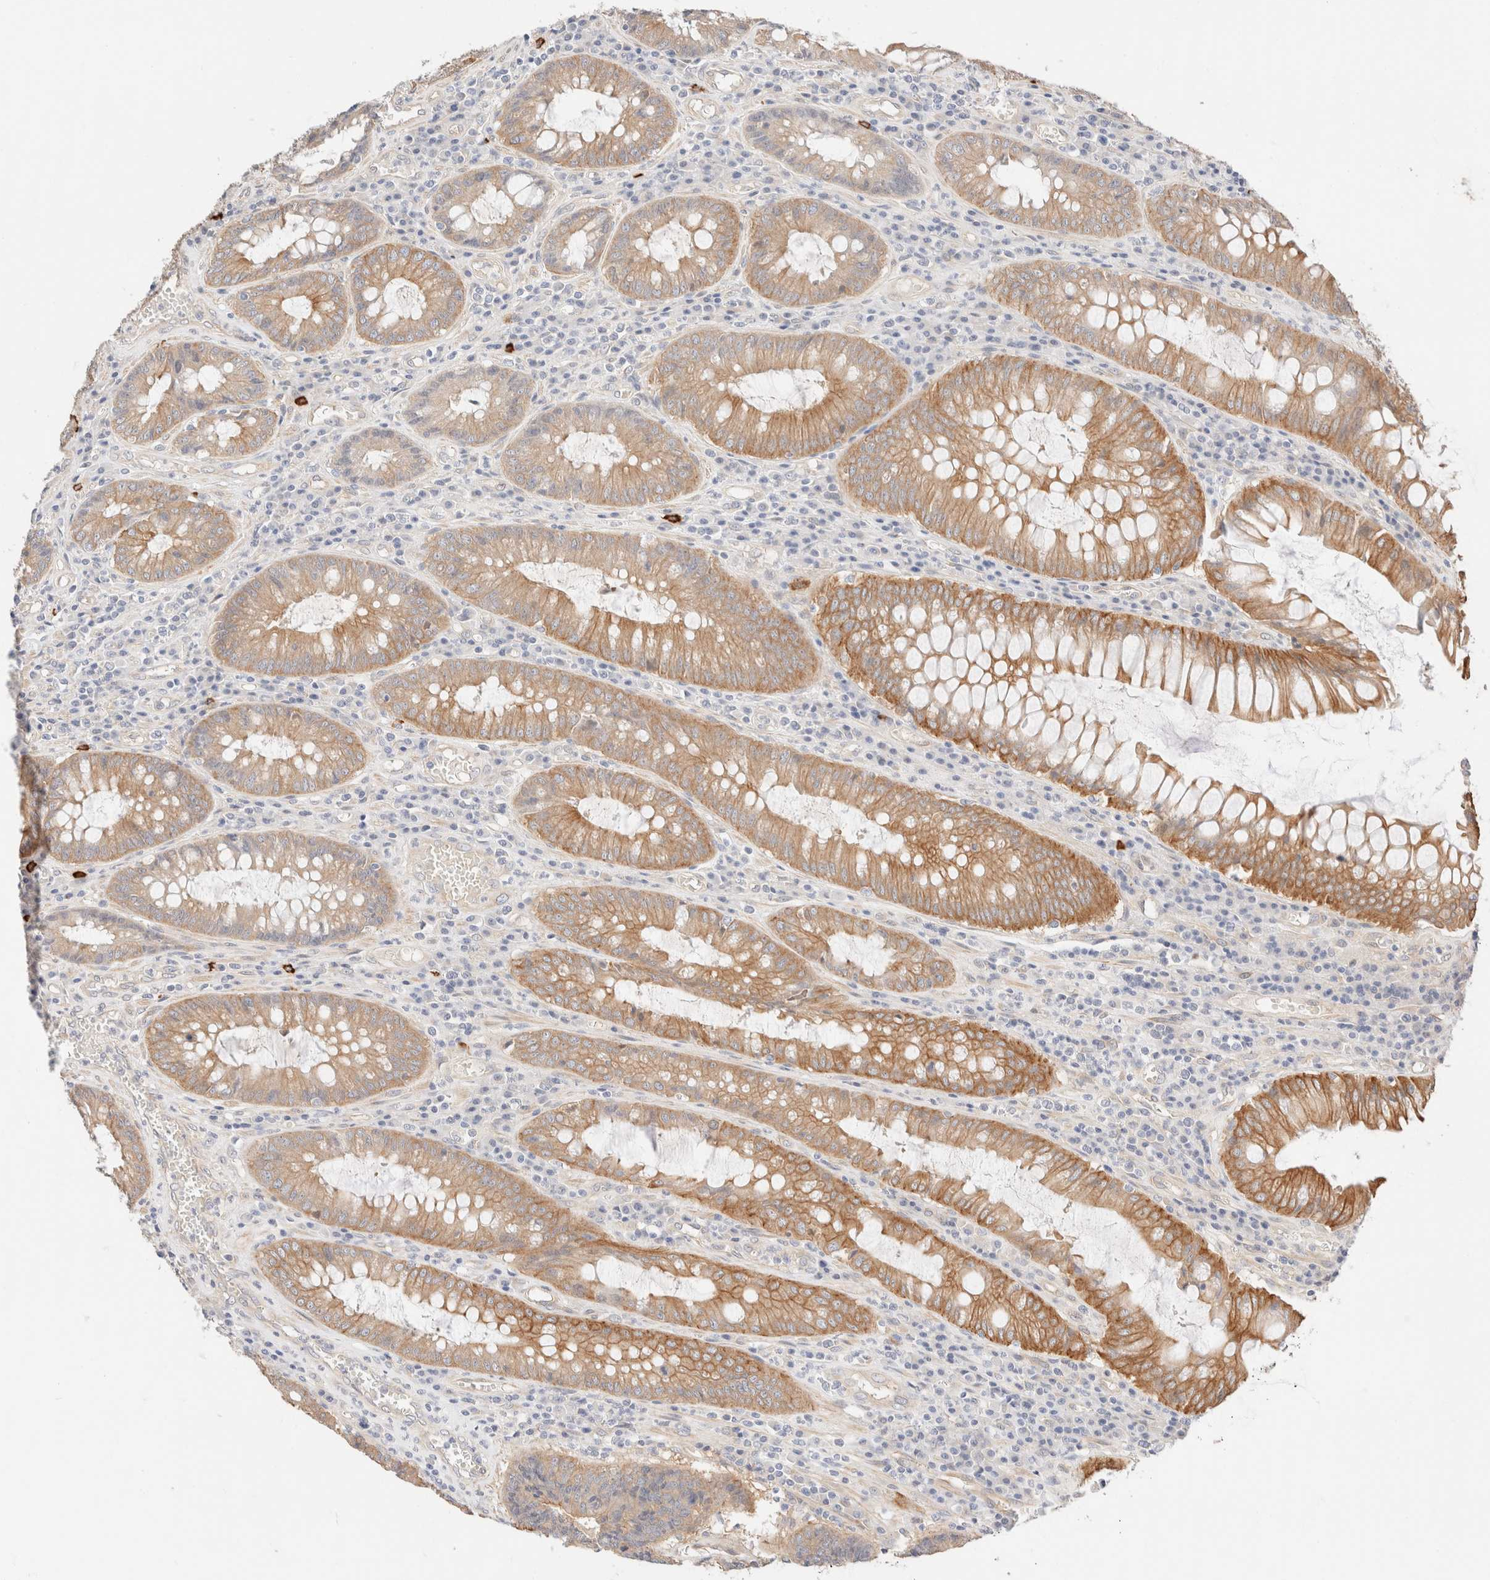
{"staining": {"intensity": "moderate", "quantity": "25%-75%", "location": "cytoplasmic/membranous"}, "tissue": "colorectal cancer", "cell_type": "Tumor cells", "image_type": "cancer", "snomed": [{"axis": "morphology", "description": "Adenocarcinoma, NOS"}, {"axis": "topography", "description": "Rectum"}], "caption": "Human adenocarcinoma (colorectal) stained with a protein marker reveals moderate staining in tumor cells.", "gene": "NIBAN2", "patient": {"sex": "male", "age": 84}}